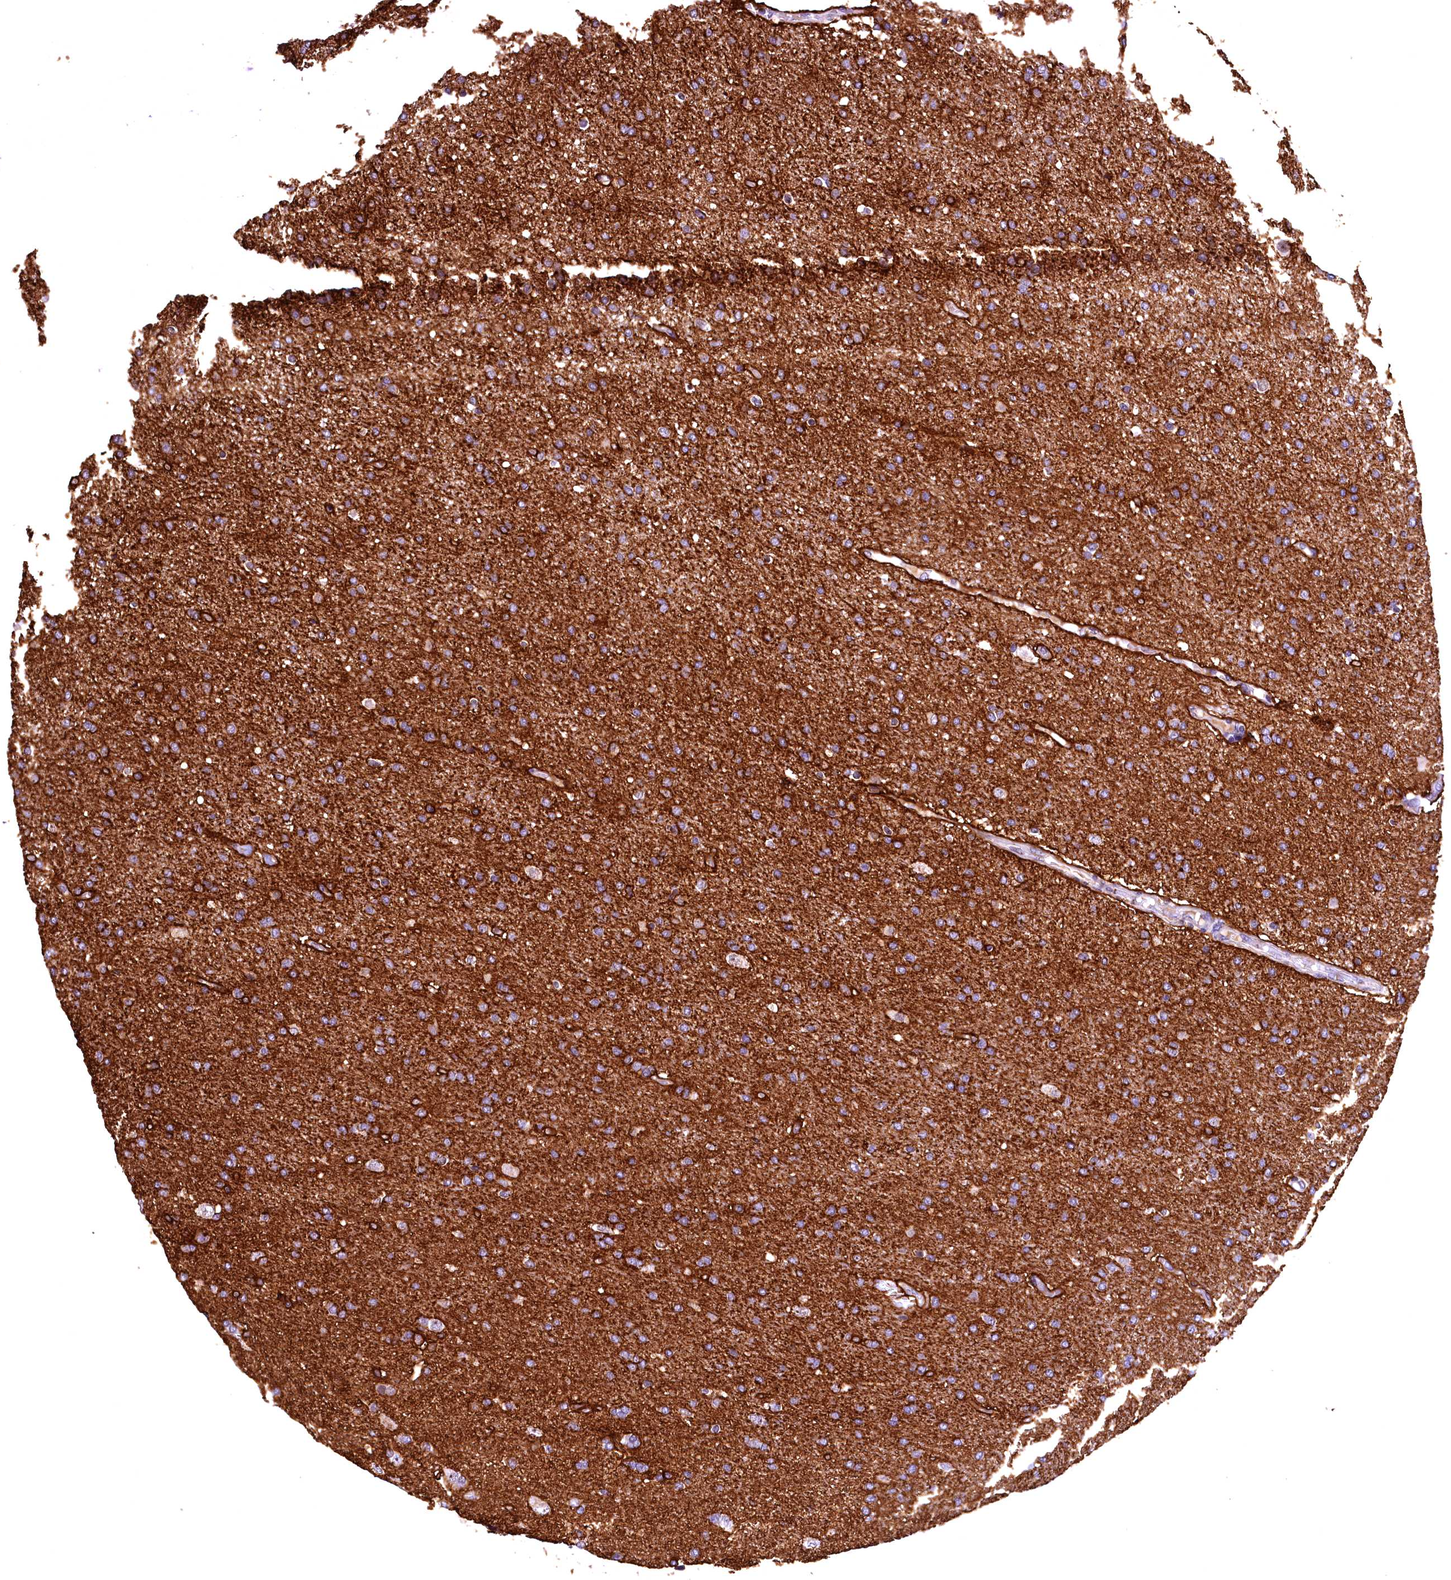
{"staining": {"intensity": "moderate", "quantity": ">75%", "location": "cytoplasmic/membranous"}, "tissue": "glioma", "cell_type": "Tumor cells", "image_type": "cancer", "snomed": [{"axis": "morphology", "description": "Glioma, malignant, High grade"}, {"axis": "topography", "description": "Brain"}], "caption": "Immunohistochemistry photomicrograph of human malignant high-grade glioma stained for a protein (brown), which reveals medium levels of moderate cytoplasmic/membranous positivity in about >75% of tumor cells.", "gene": "LATS2", "patient": {"sex": "male", "age": 72}}